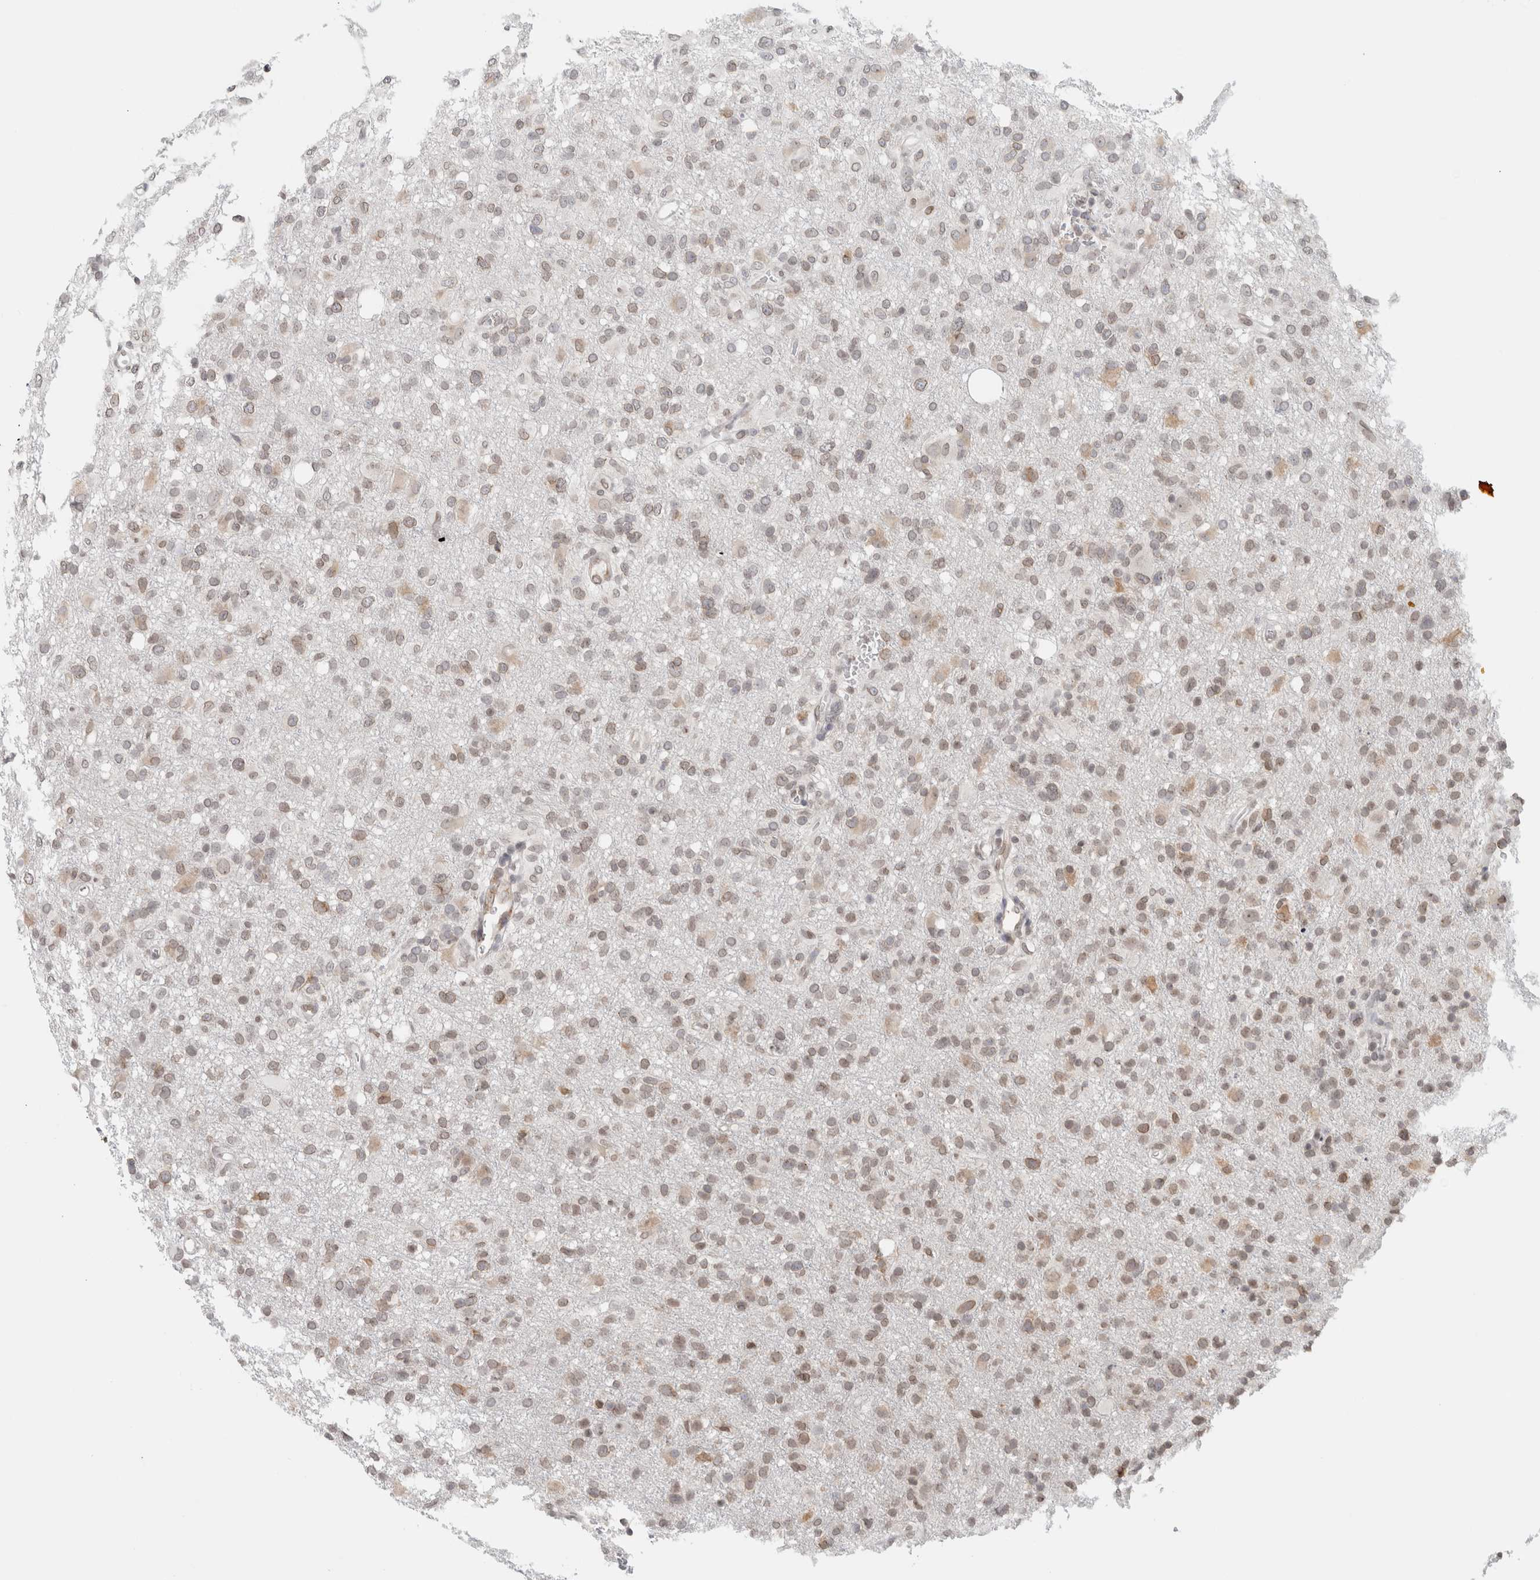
{"staining": {"intensity": "weak", "quantity": "25%-75%", "location": "nuclear"}, "tissue": "glioma", "cell_type": "Tumor cells", "image_type": "cancer", "snomed": [{"axis": "morphology", "description": "Glioma, malignant, High grade"}, {"axis": "topography", "description": "Brain"}], "caption": "Immunohistochemical staining of malignant glioma (high-grade) demonstrates low levels of weak nuclear expression in about 25%-75% of tumor cells.", "gene": "RBMX2", "patient": {"sex": "female", "age": 57}}